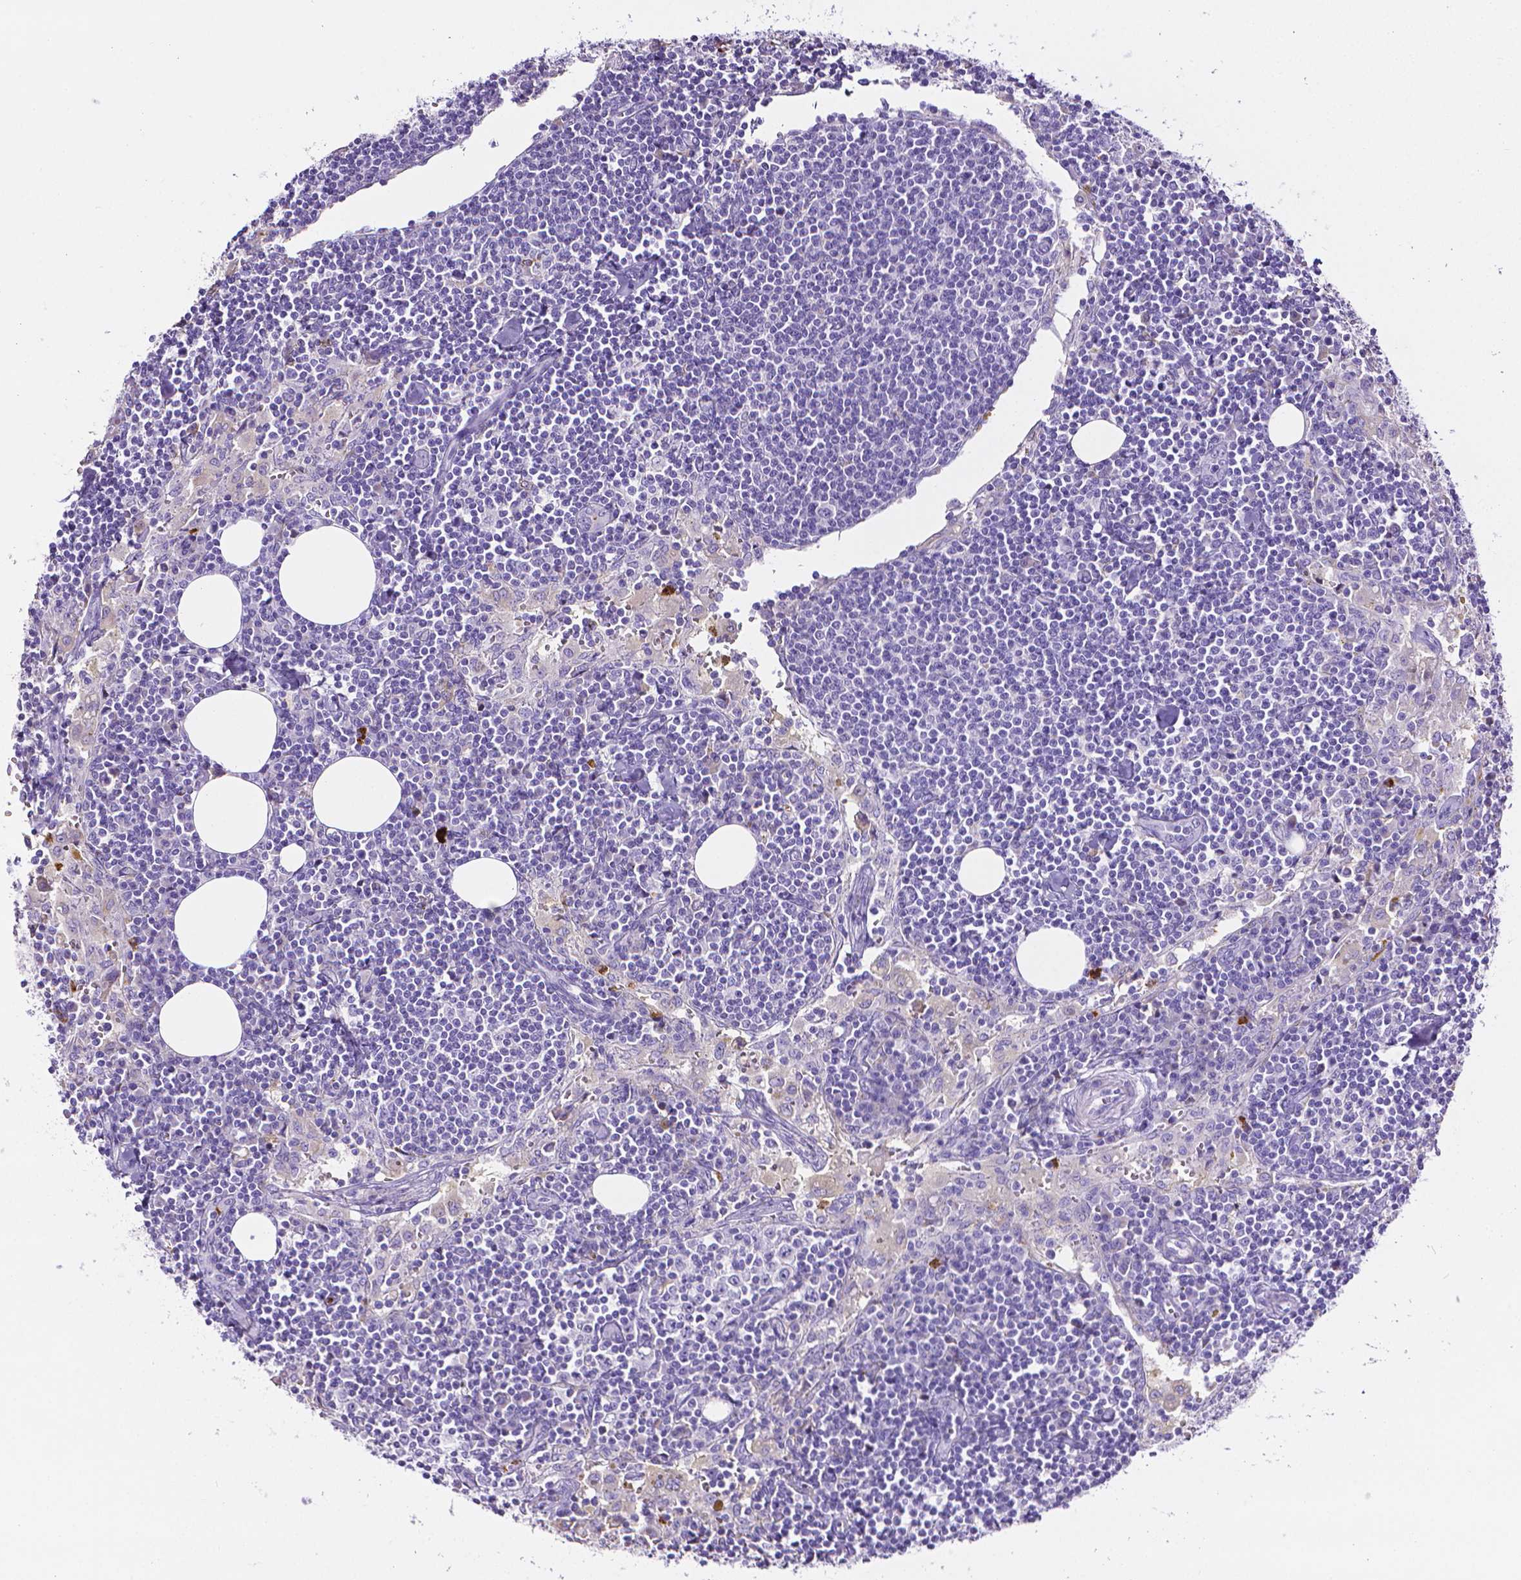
{"staining": {"intensity": "negative", "quantity": "none", "location": "none"}, "tissue": "lymph node", "cell_type": "Germinal center cells", "image_type": "normal", "snomed": [{"axis": "morphology", "description": "Normal tissue, NOS"}, {"axis": "topography", "description": "Lymph node"}], "caption": "Image shows no protein expression in germinal center cells of normal lymph node.", "gene": "MMP9", "patient": {"sex": "male", "age": 55}}